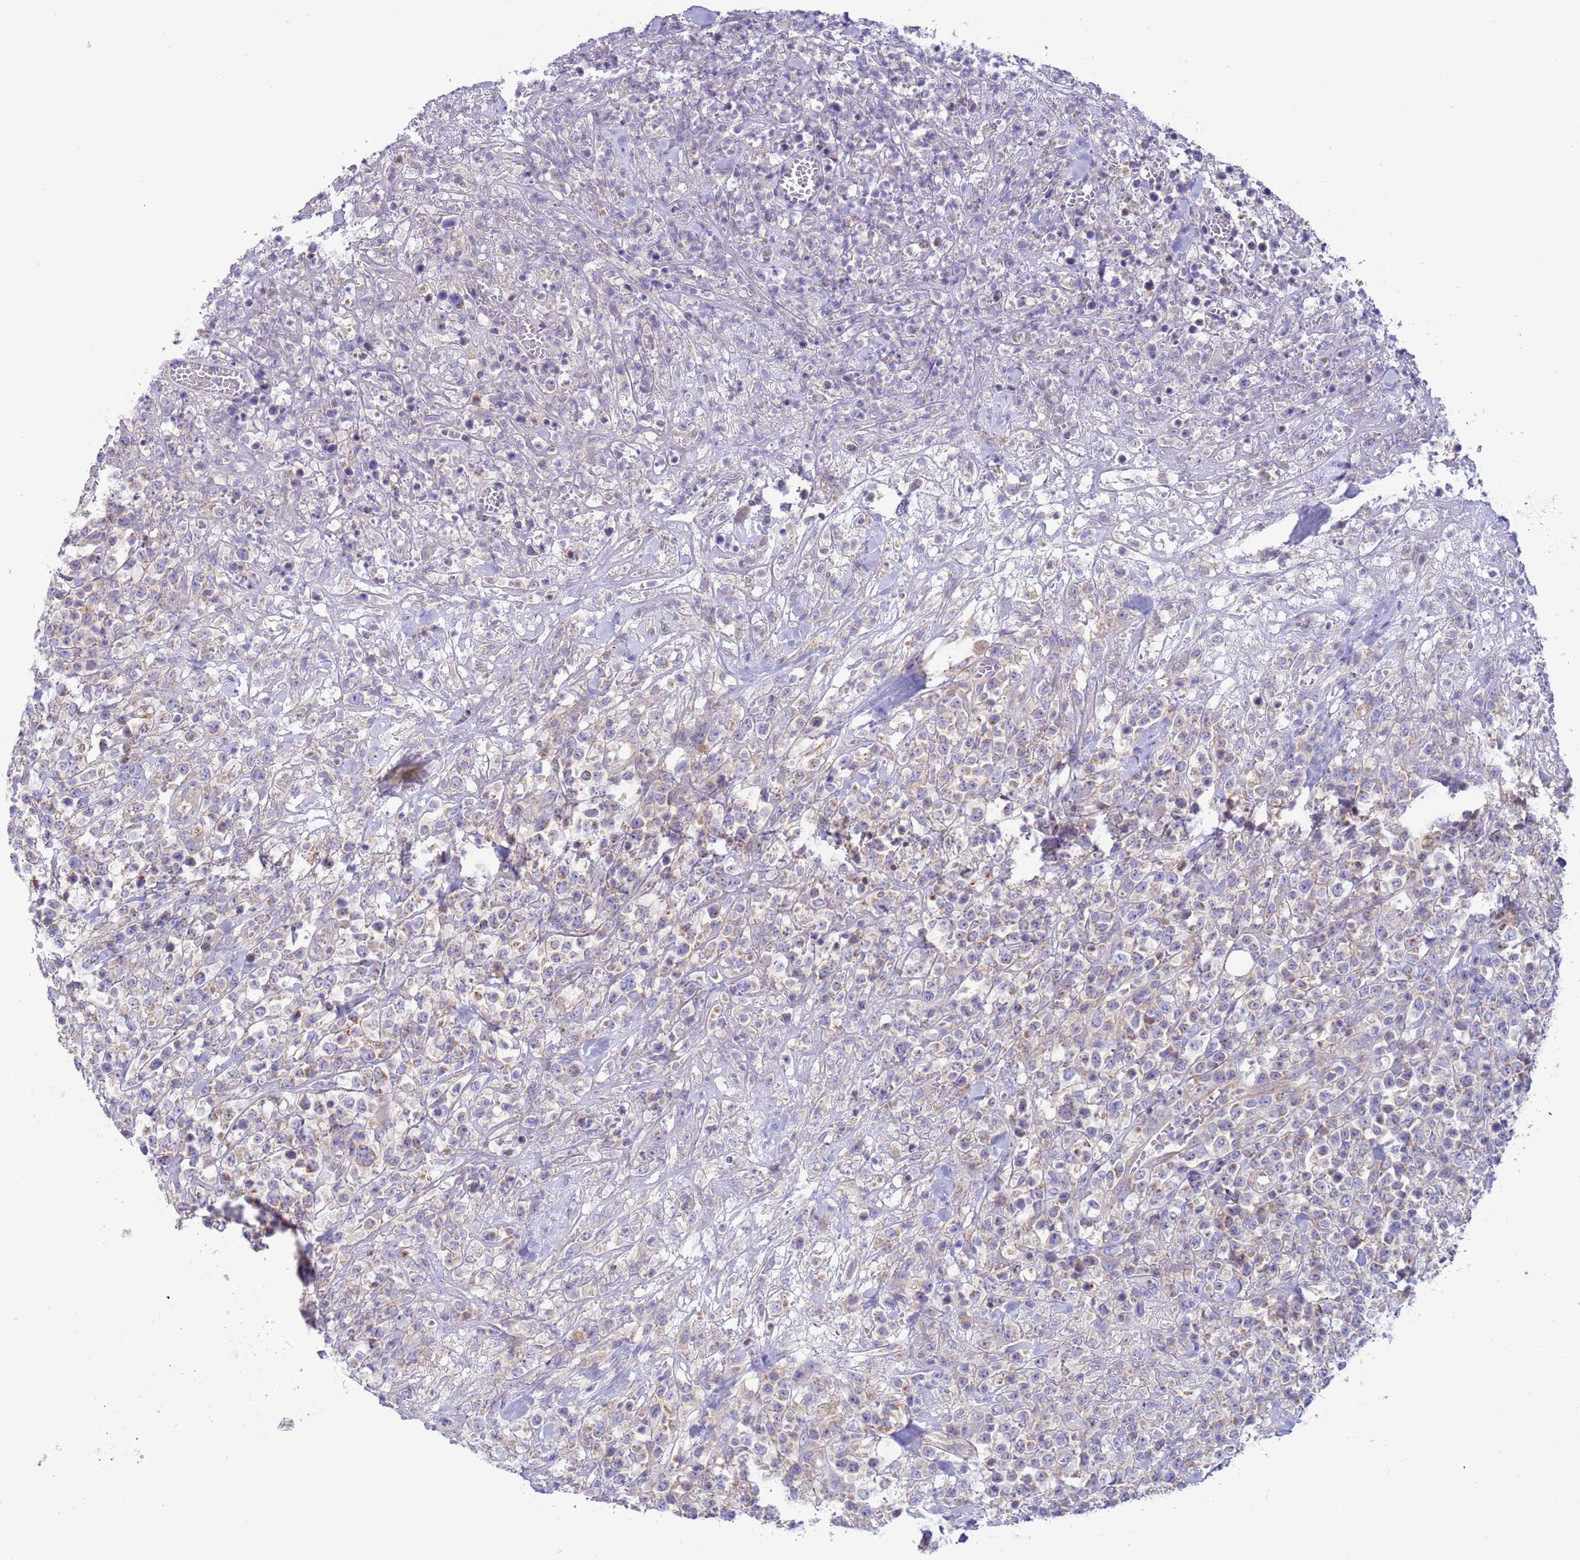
{"staining": {"intensity": "weak", "quantity": "<25%", "location": "cytoplasmic/membranous"}, "tissue": "lymphoma", "cell_type": "Tumor cells", "image_type": "cancer", "snomed": [{"axis": "morphology", "description": "Malignant lymphoma, non-Hodgkin's type, High grade"}, {"axis": "topography", "description": "Colon"}], "caption": "Immunohistochemical staining of human high-grade malignant lymphoma, non-Hodgkin's type exhibits no significant expression in tumor cells.", "gene": "UQCRQ", "patient": {"sex": "female", "age": 53}}